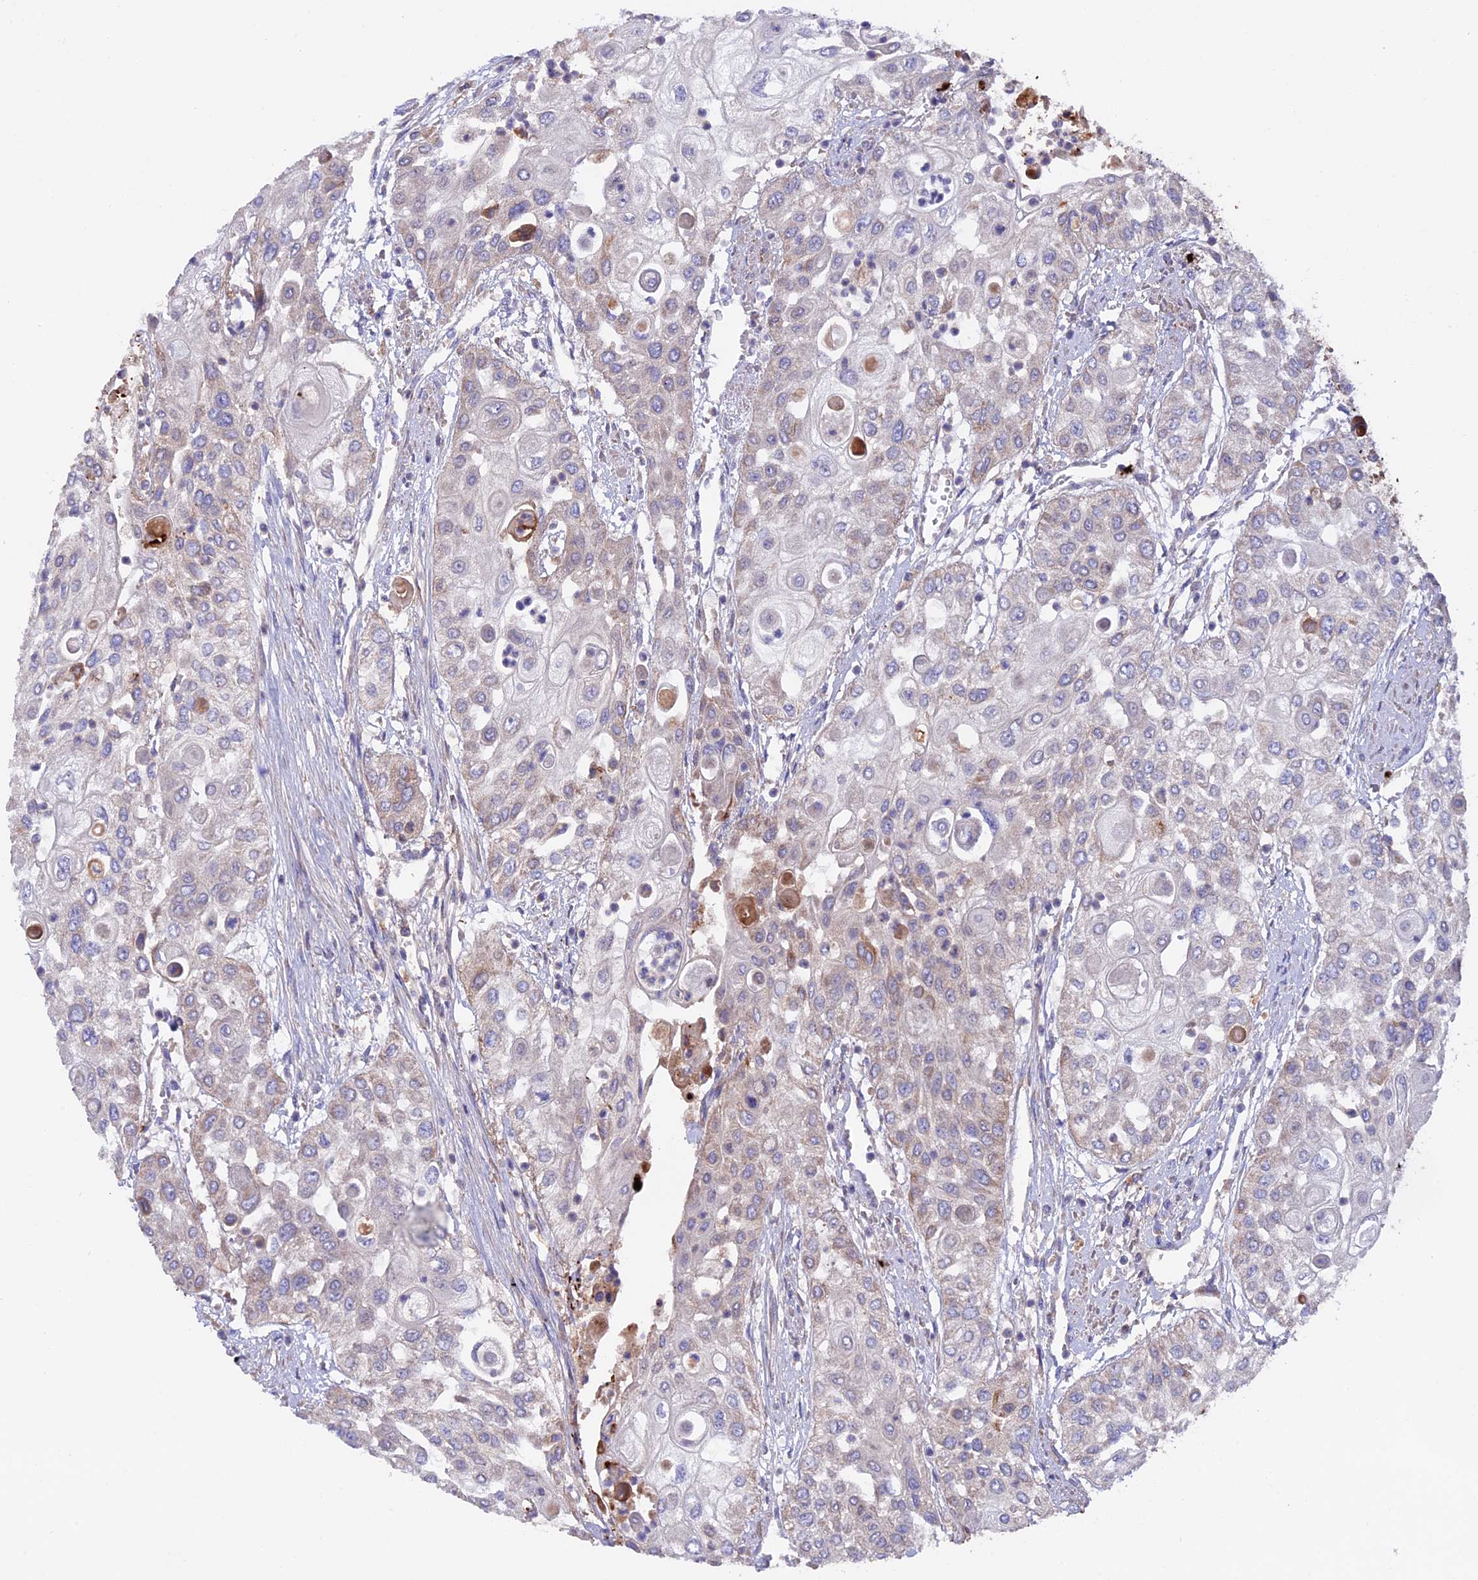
{"staining": {"intensity": "negative", "quantity": "none", "location": "none"}, "tissue": "urothelial cancer", "cell_type": "Tumor cells", "image_type": "cancer", "snomed": [{"axis": "morphology", "description": "Urothelial carcinoma, High grade"}, {"axis": "topography", "description": "Urinary bladder"}], "caption": "Immunohistochemistry (IHC) of urothelial carcinoma (high-grade) reveals no staining in tumor cells. (Brightfield microscopy of DAB (3,3'-diaminobenzidine) IHC at high magnification).", "gene": "PTPN9", "patient": {"sex": "female", "age": 79}}